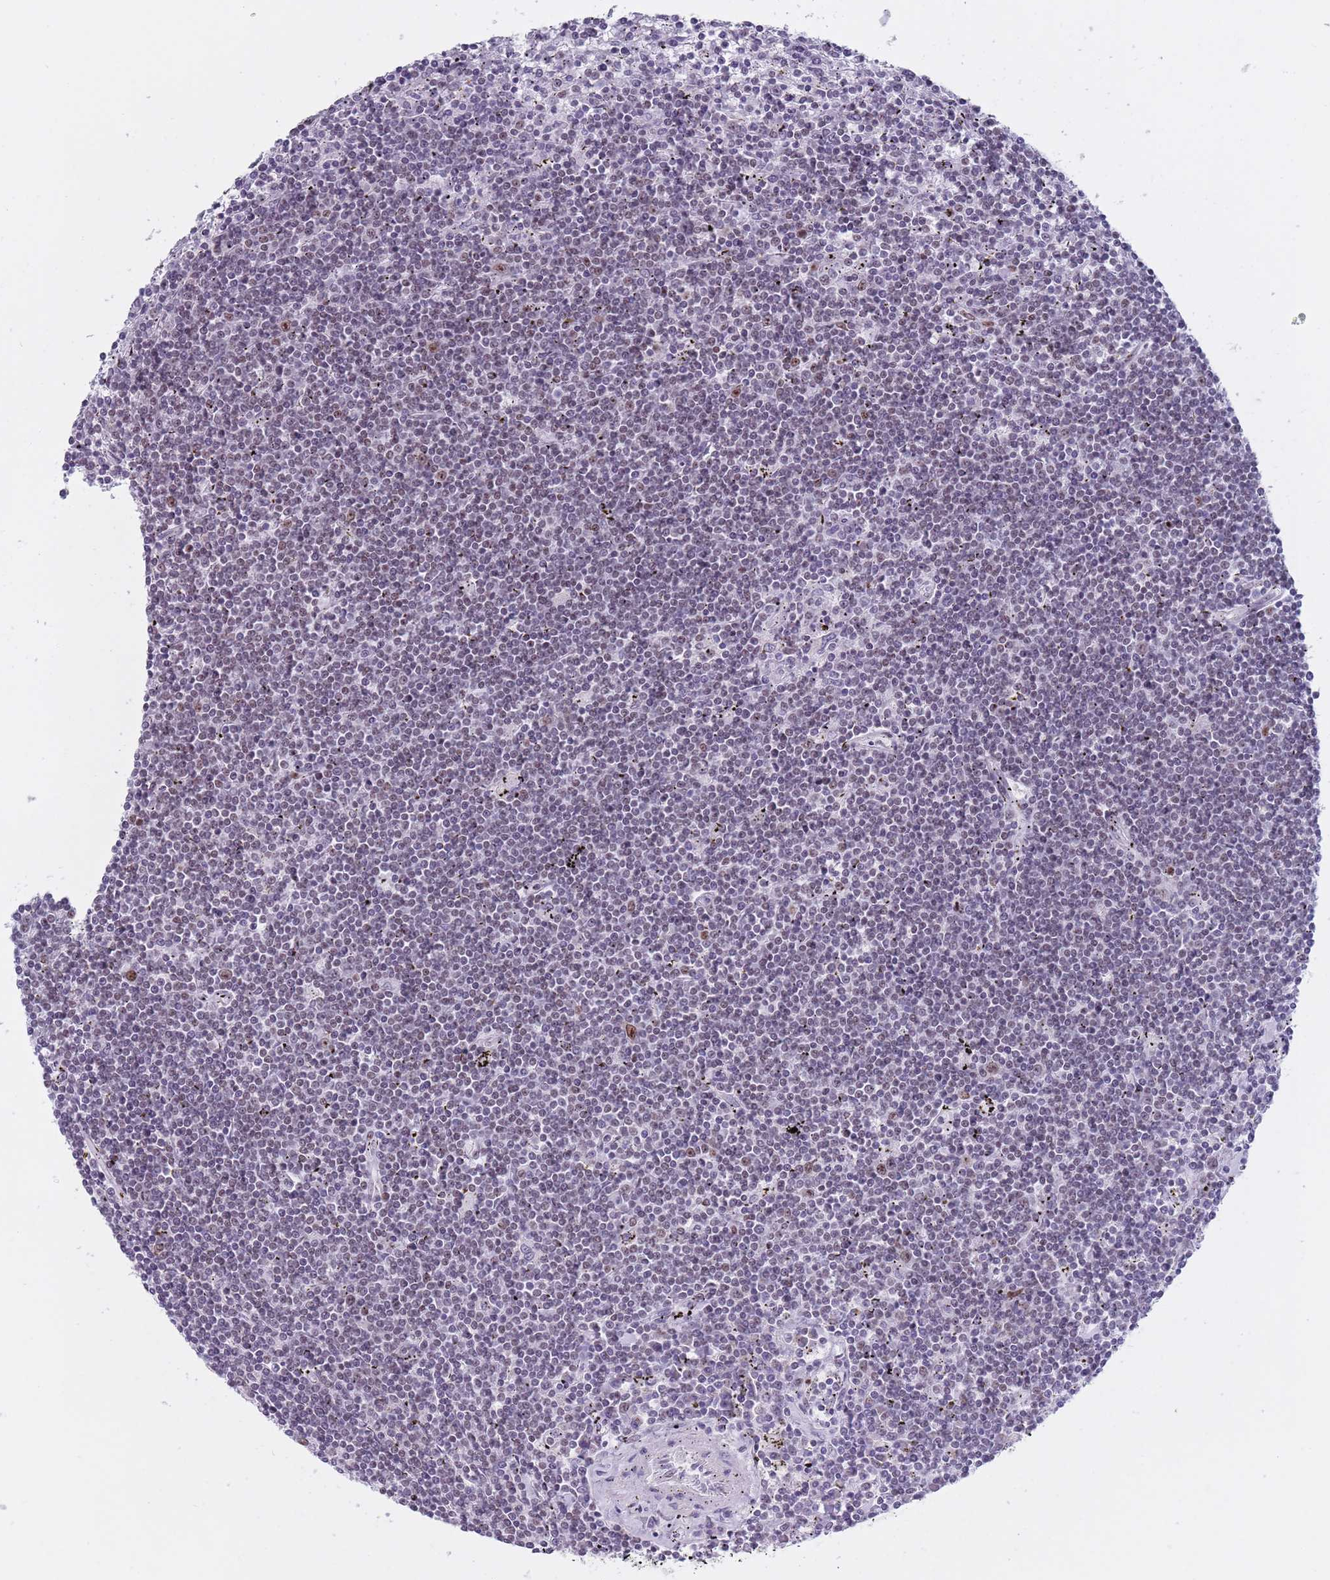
{"staining": {"intensity": "negative", "quantity": "none", "location": "none"}, "tissue": "lymphoma", "cell_type": "Tumor cells", "image_type": "cancer", "snomed": [{"axis": "morphology", "description": "Malignant lymphoma, non-Hodgkin's type, Low grade"}, {"axis": "topography", "description": "Spleen"}], "caption": "The micrograph demonstrates no significant staining in tumor cells of malignant lymphoma, non-Hodgkin's type (low-grade).", "gene": "ZKSCAN2", "patient": {"sex": "male", "age": 76}}